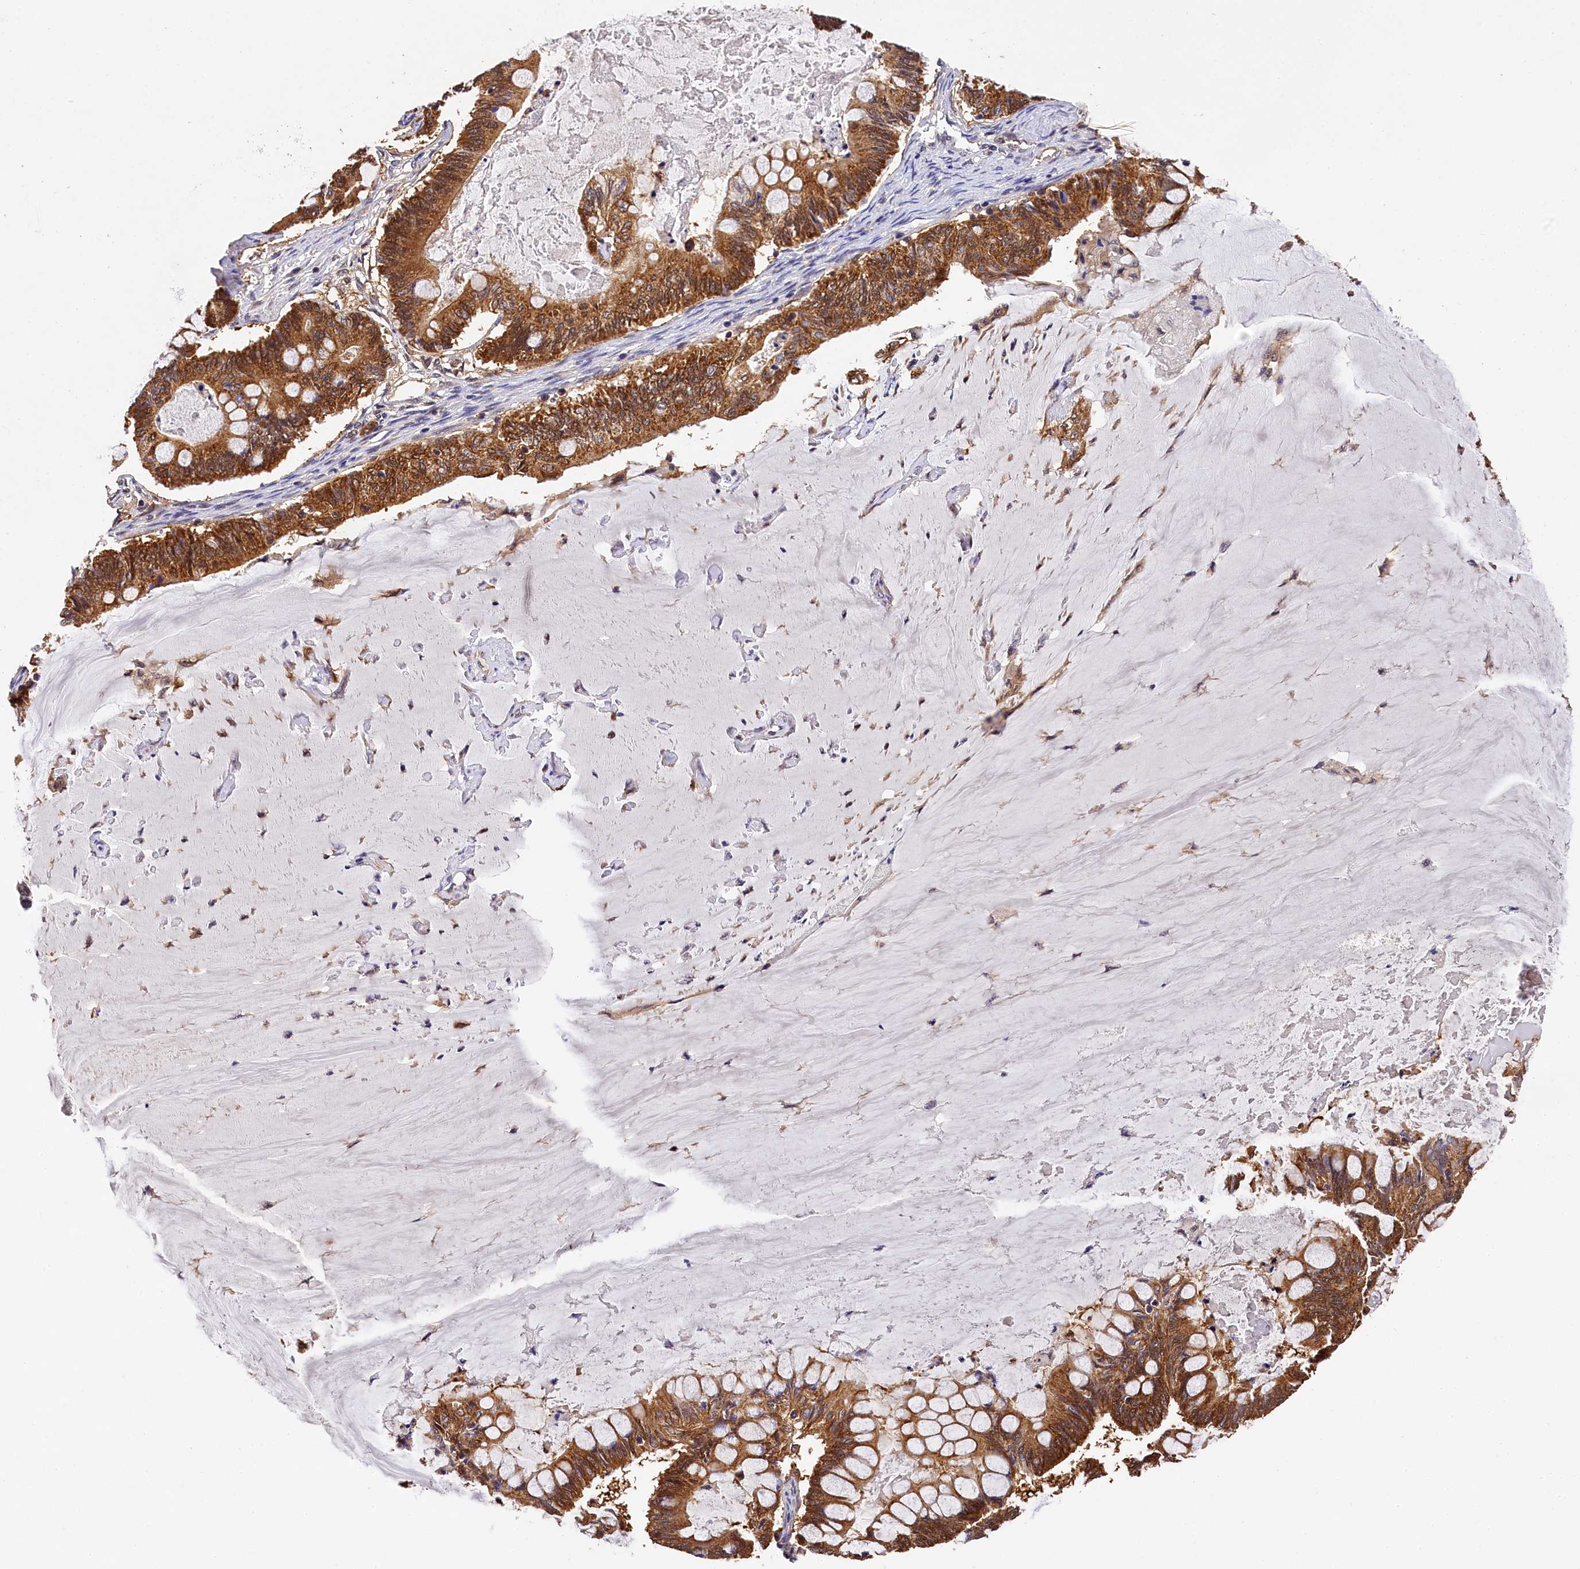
{"staining": {"intensity": "strong", "quantity": ">75%", "location": "cytoplasmic/membranous,nuclear"}, "tissue": "ovarian cancer", "cell_type": "Tumor cells", "image_type": "cancer", "snomed": [{"axis": "morphology", "description": "Cystadenocarcinoma, mucinous, NOS"}, {"axis": "topography", "description": "Ovary"}], "caption": "A photomicrograph of ovarian cancer stained for a protein exhibits strong cytoplasmic/membranous and nuclear brown staining in tumor cells. (IHC, brightfield microscopy, high magnification).", "gene": "EIF6", "patient": {"sex": "female", "age": 61}}